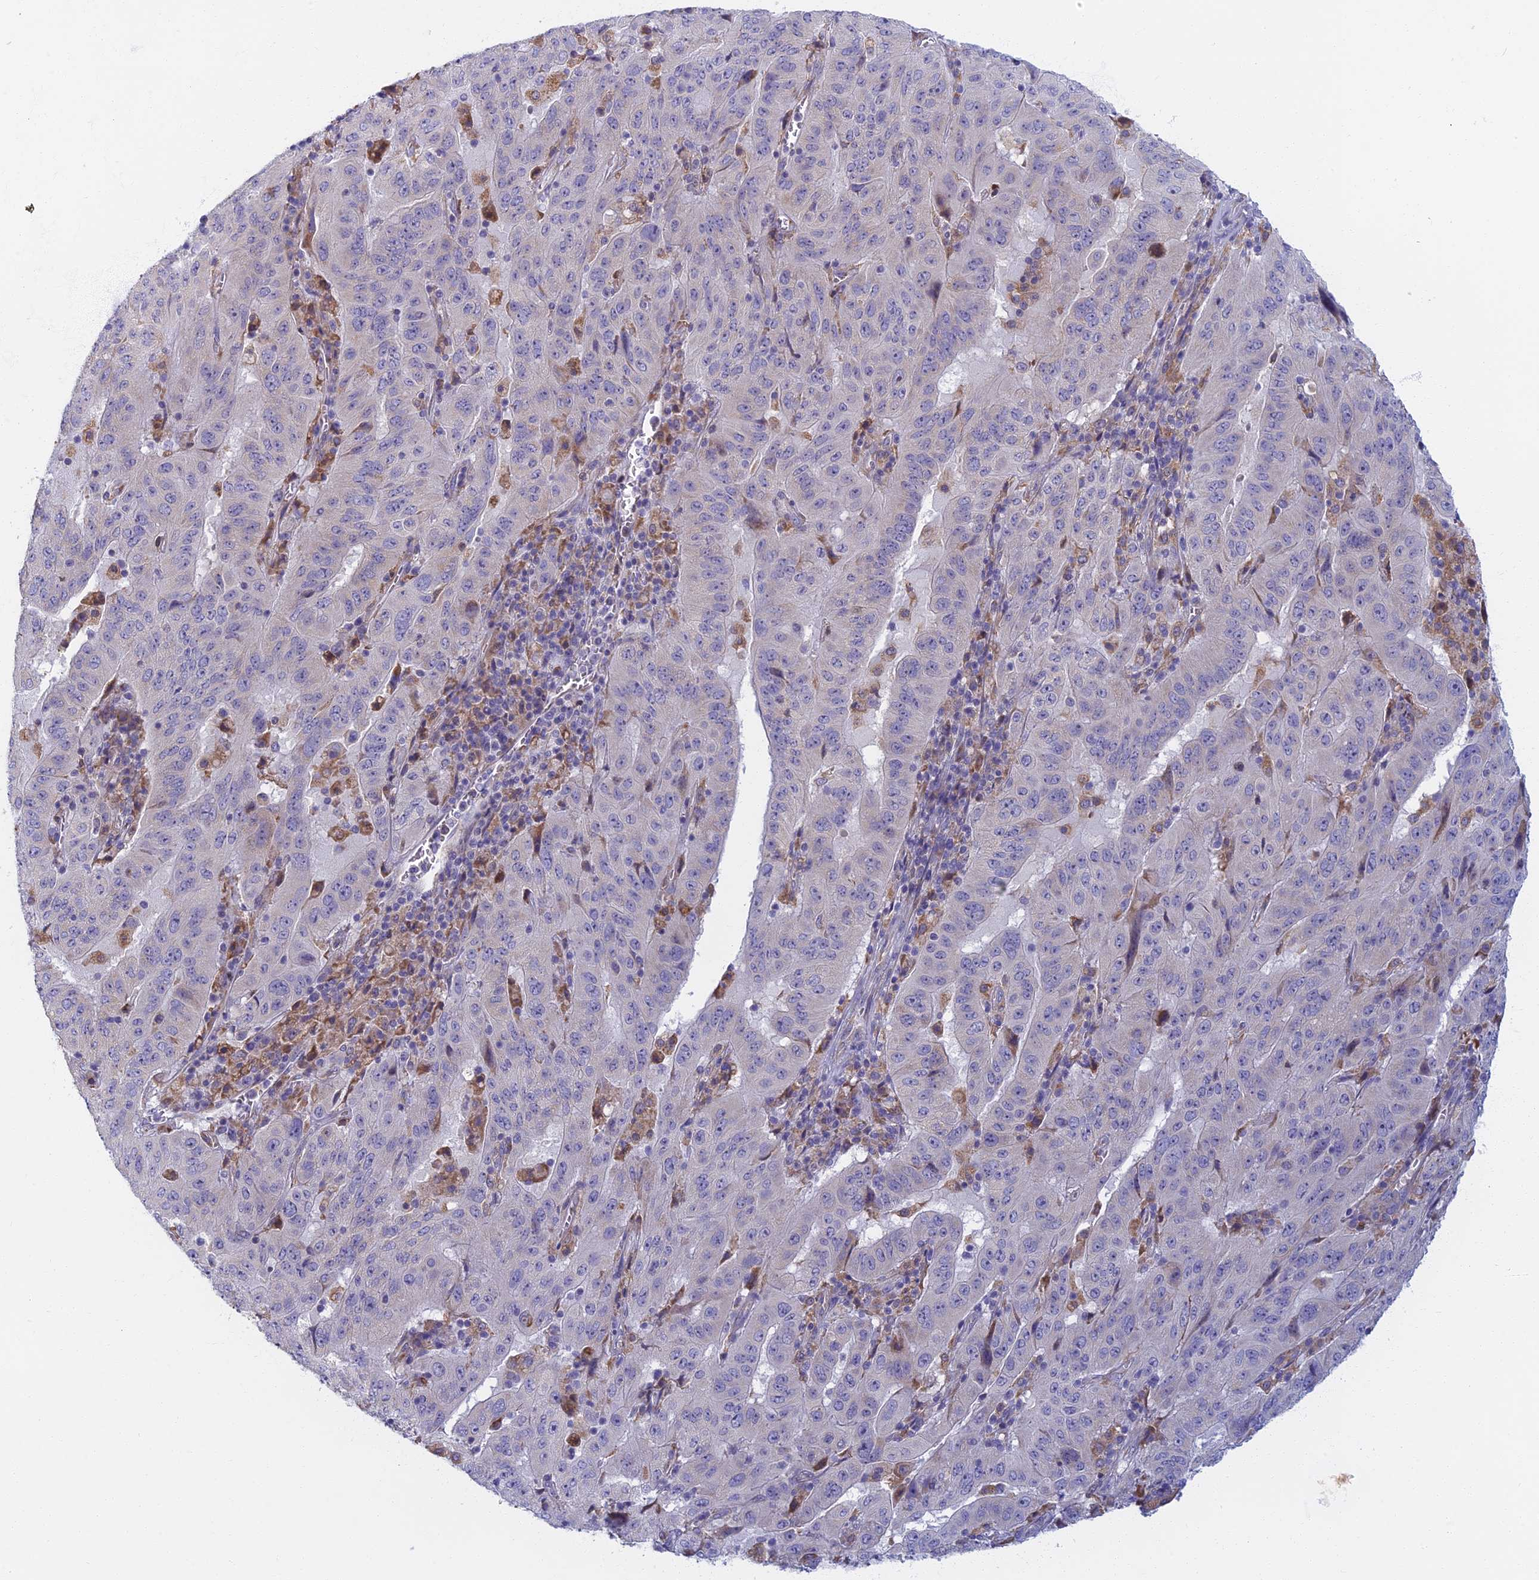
{"staining": {"intensity": "negative", "quantity": "none", "location": "none"}, "tissue": "pancreatic cancer", "cell_type": "Tumor cells", "image_type": "cancer", "snomed": [{"axis": "morphology", "description": "Adenocarcinoma, NOS"}, {"axis": "topography", "description": "Pancreas"}], "caption": "Tumor cells show no significant protein expression in pancreatic cancer (adenocarcinoma). Nuclei are stained in blue.", "gene": "DDX51", "patient": {"sex": "male", "age": 63}}